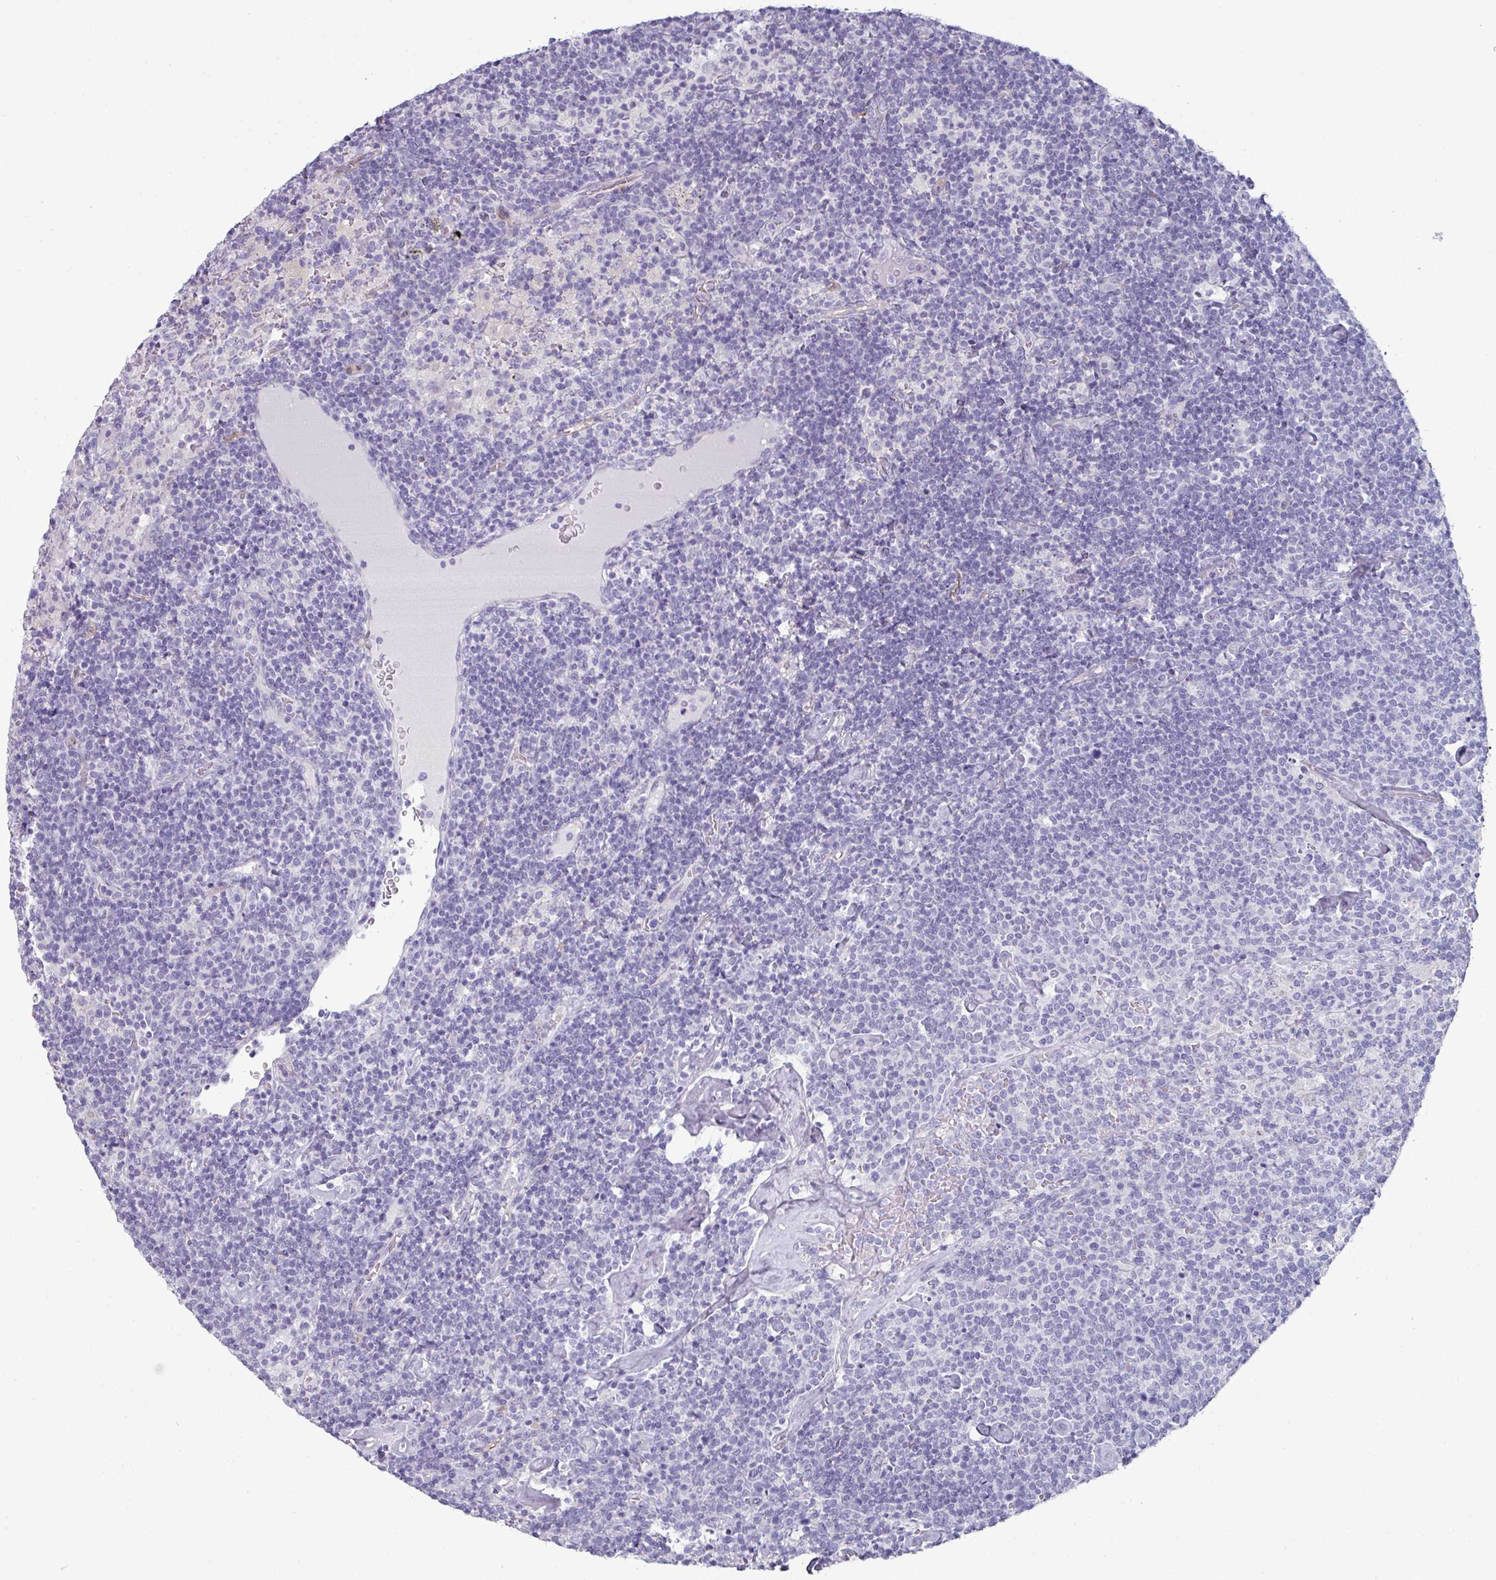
{"staining": {"intensity": "negative", "quantity": "none", "location": "none"}, "tissue": "lymphoma", "cell_type": "Tumor cells", "image_type": "cancer", "snomed": [{"axis": "morphology", "description": "Malignant lymphoma, non-Hodgkin's type, High grade"}, {"axis": "topography", "description": "Lymph node"}], "caption": "An IHC micrograph of high-grade malignant lymphoma, non-Hodgkin's type is shown. There is no staining in tumor cells of high-grade malignant lymphoma, non-Hodgkin's type.", "gene": "SLC17A7", "patient": {"sex": "male", "age": 61}}